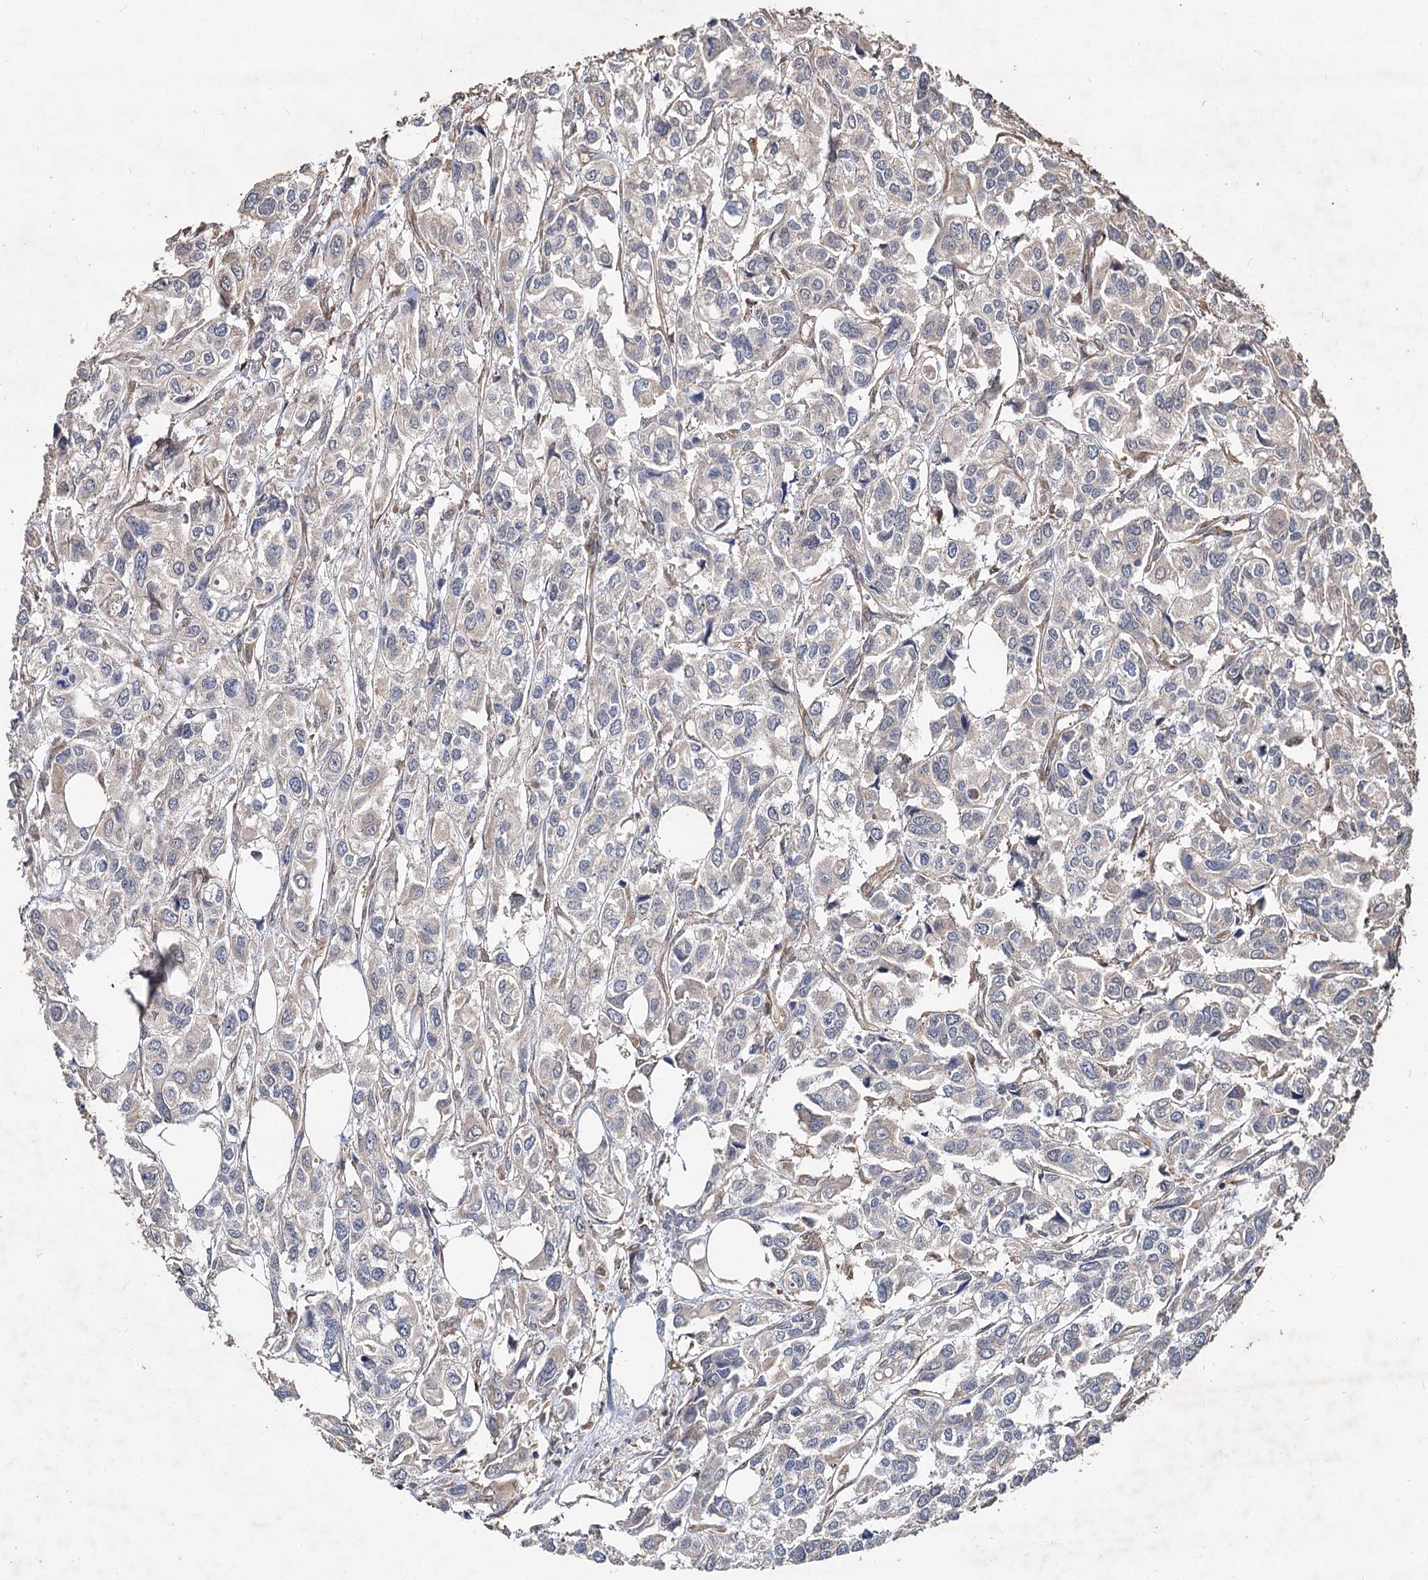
{"staining": {"intensity": "negative", "quantity": "none", "location": "none"}, "tissue": "urothelial cancer", "cell_type": "Tumor cells", "image_type": "cancer", "snomed": [{"axis": "morphology", "description": "Urothelial carcinoma, High grade"}, {"axis": "topography", "description": "Urinary bladder"}], "caption": "This is an immunohistochemistry image of high-grade urothelial carcinoma. There is no staining in tumor cells.", "gene": "SPART", "patient": {"sex": "male", "age": 67}}